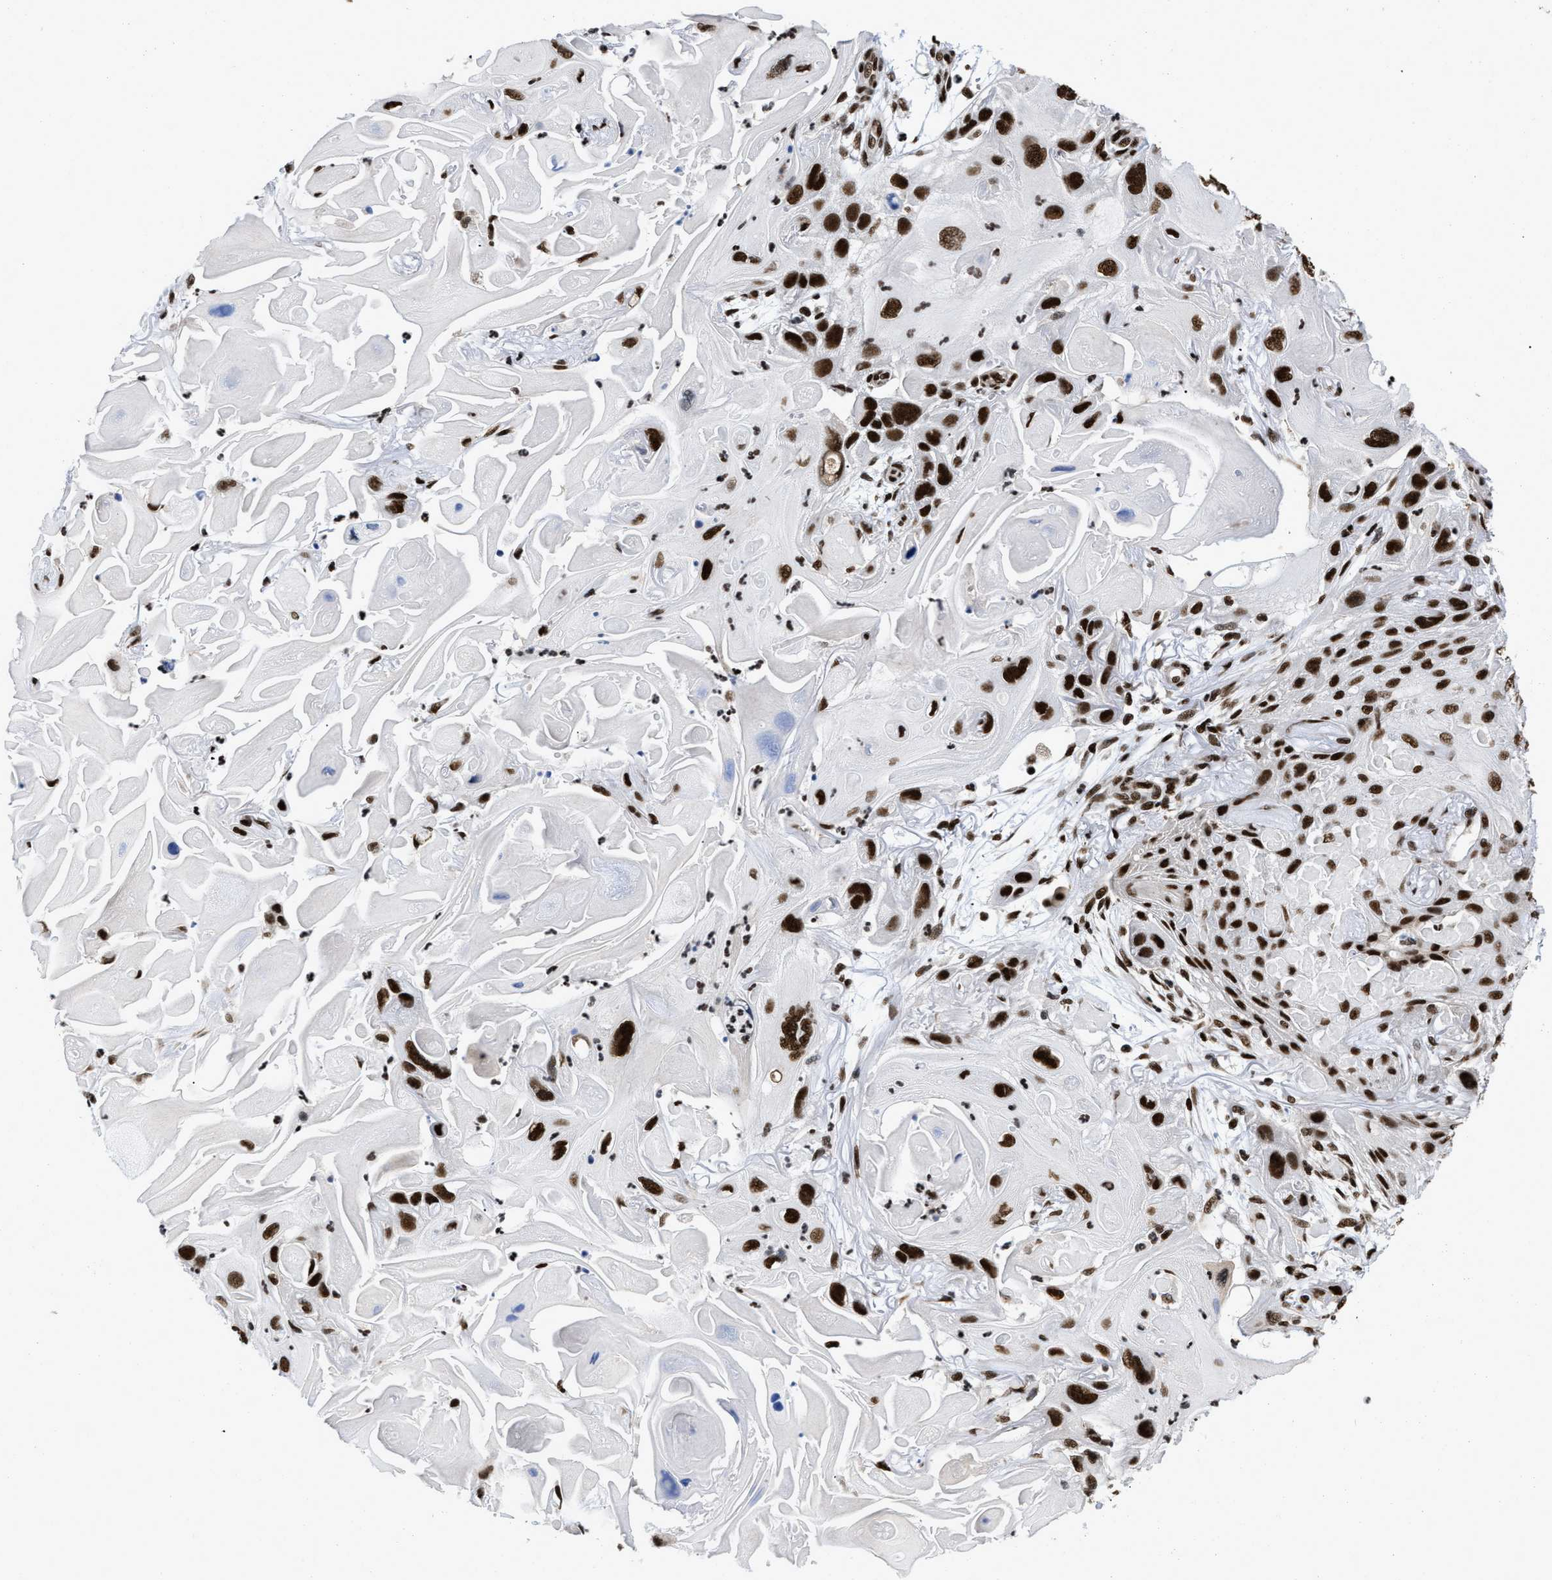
{"staining": {"intensity": "strong", "quantity": ">75%", "location": "nuclear"}, "tissue": "skin cancer", "cell_type": "Tumor cells", "image_type": "cancer", "snomed": [{"axis": "morphology", "description": "Squamous cell carcinoma, NOS"}, {"axis": "topography", "description": "Skin"}], "caption": "Protein staining of squamous cell carcinoma (skin) tissue demonstrates strong nuclear expression in about >75% of tumor cells.", "gene": "CREB1", "patient": {"sex": "female", "age": 77}}